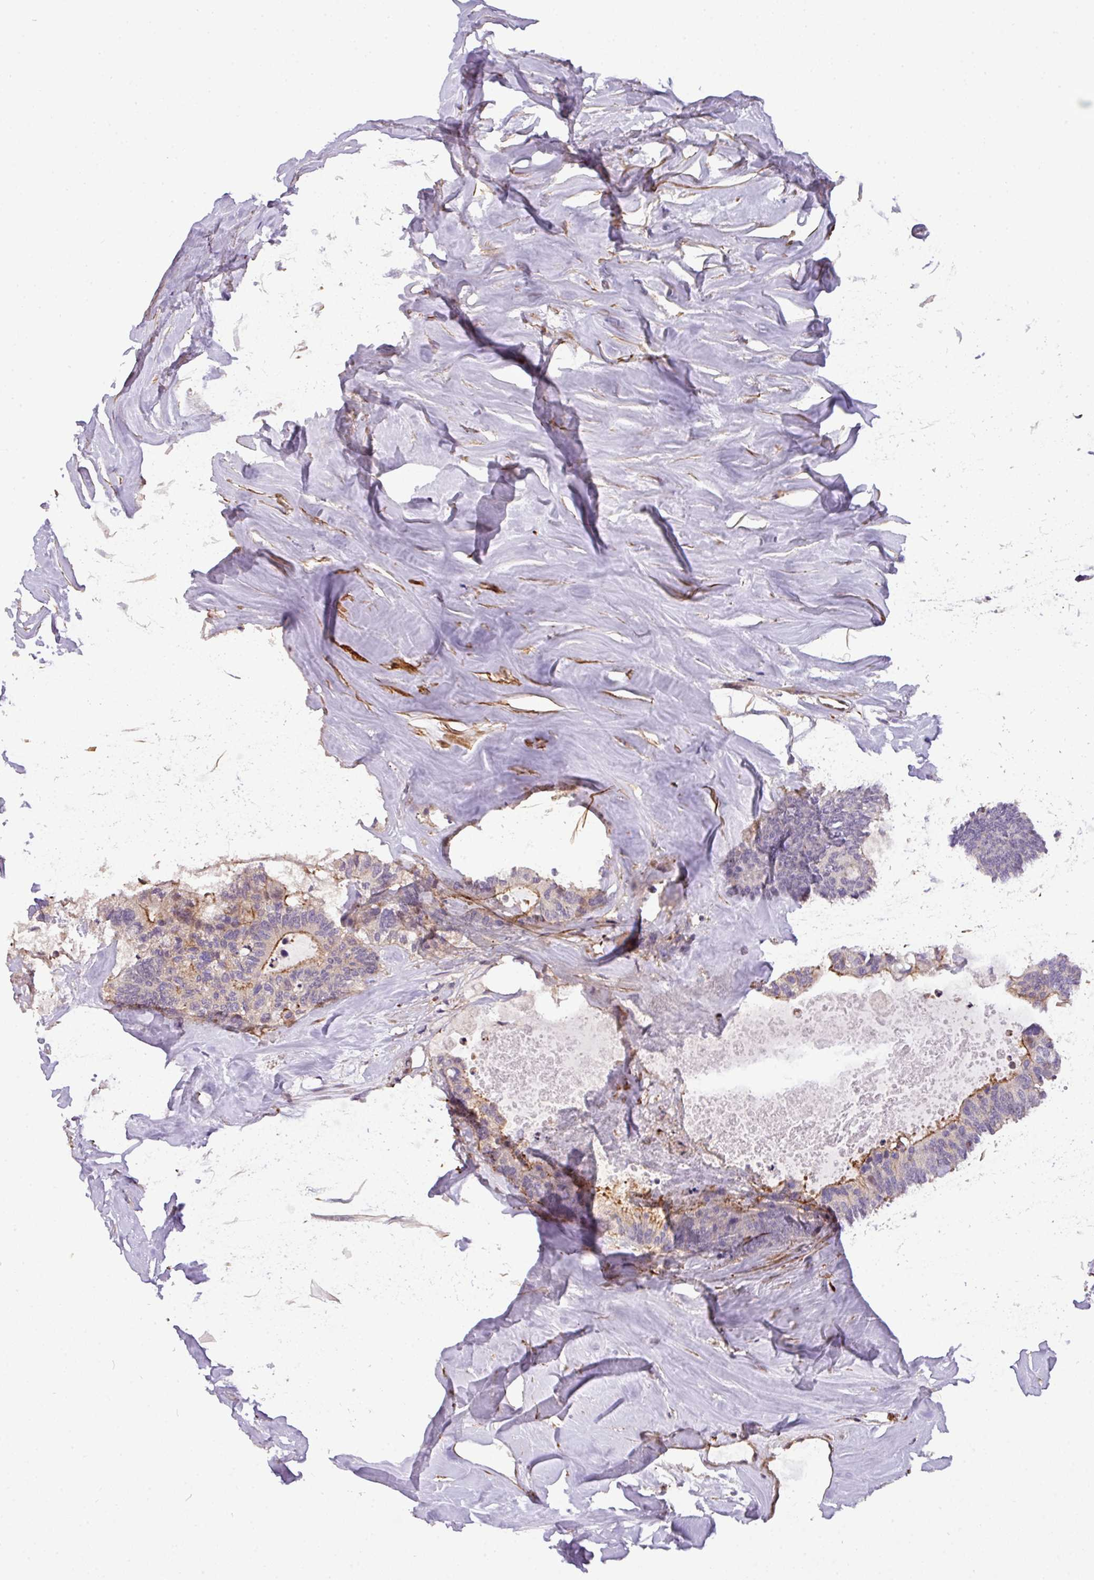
{"staining": {"intensity": "moderate", "quantity": "<25%", "location": "cytoplasmic/membranous"}, "tissue": "colorectal cancer", "cell_type": "Tumor cells", "image_type": "cancer", "snomed": [{"axis": "morphology", "description": "Adenocarcinoma, NOS"}, {"axis": "topography", "description": "Colon"}, {"axis": "topography", "description": "Rectum"}], "caption": "A high-resolution micrograph shows IHC staining of colorectal cancer (adenocarcinoma), which displays moderate cytoplasmic/membranous expression in about <25% of tumor cells. The staining was performed using DAB to visualize the protein expression in brown, while the nuclei were stained in blue with hematoxylin (Magnification: 20x).", "gene": "CASS4", "patient": {"sex": "male", "age": 57}}